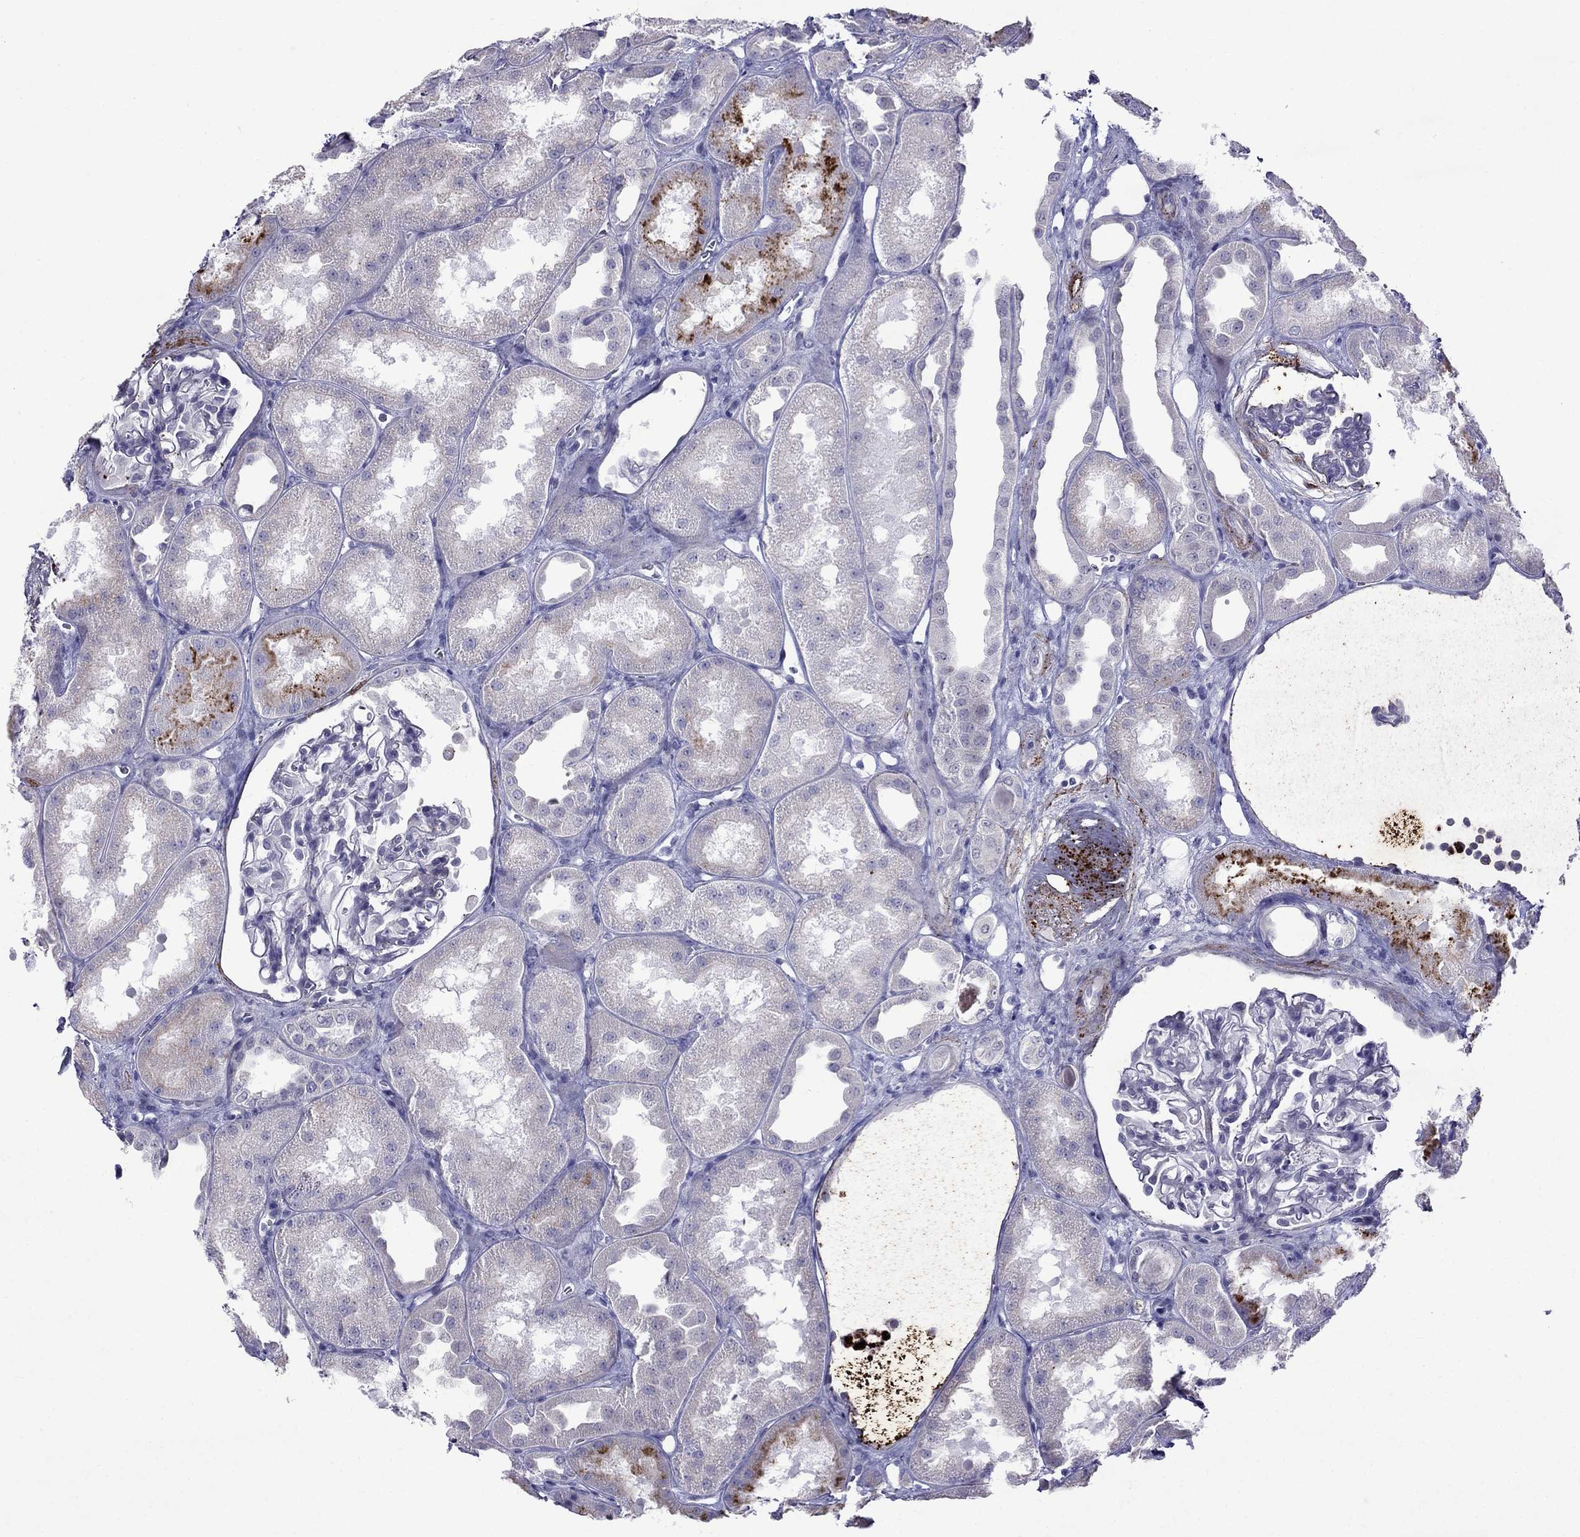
{"staining": {"intensity": "negative", "quantity": "none", "location": "none"}, "tissue": "kidney", "cell_type": "Cells in glomeruli", "image_type": "normal", "snomed": [{"axis": "morphology", "description": "Normal tissue, NOS"}, {"axis": "topography", "description": "Kidney"}], "caption": "Immunohistochemical staining of benign human kidney shows no significant expression in cells in glomeruli.", "gene": "MGP", "patient": {"sex": "male", "age": 61}}